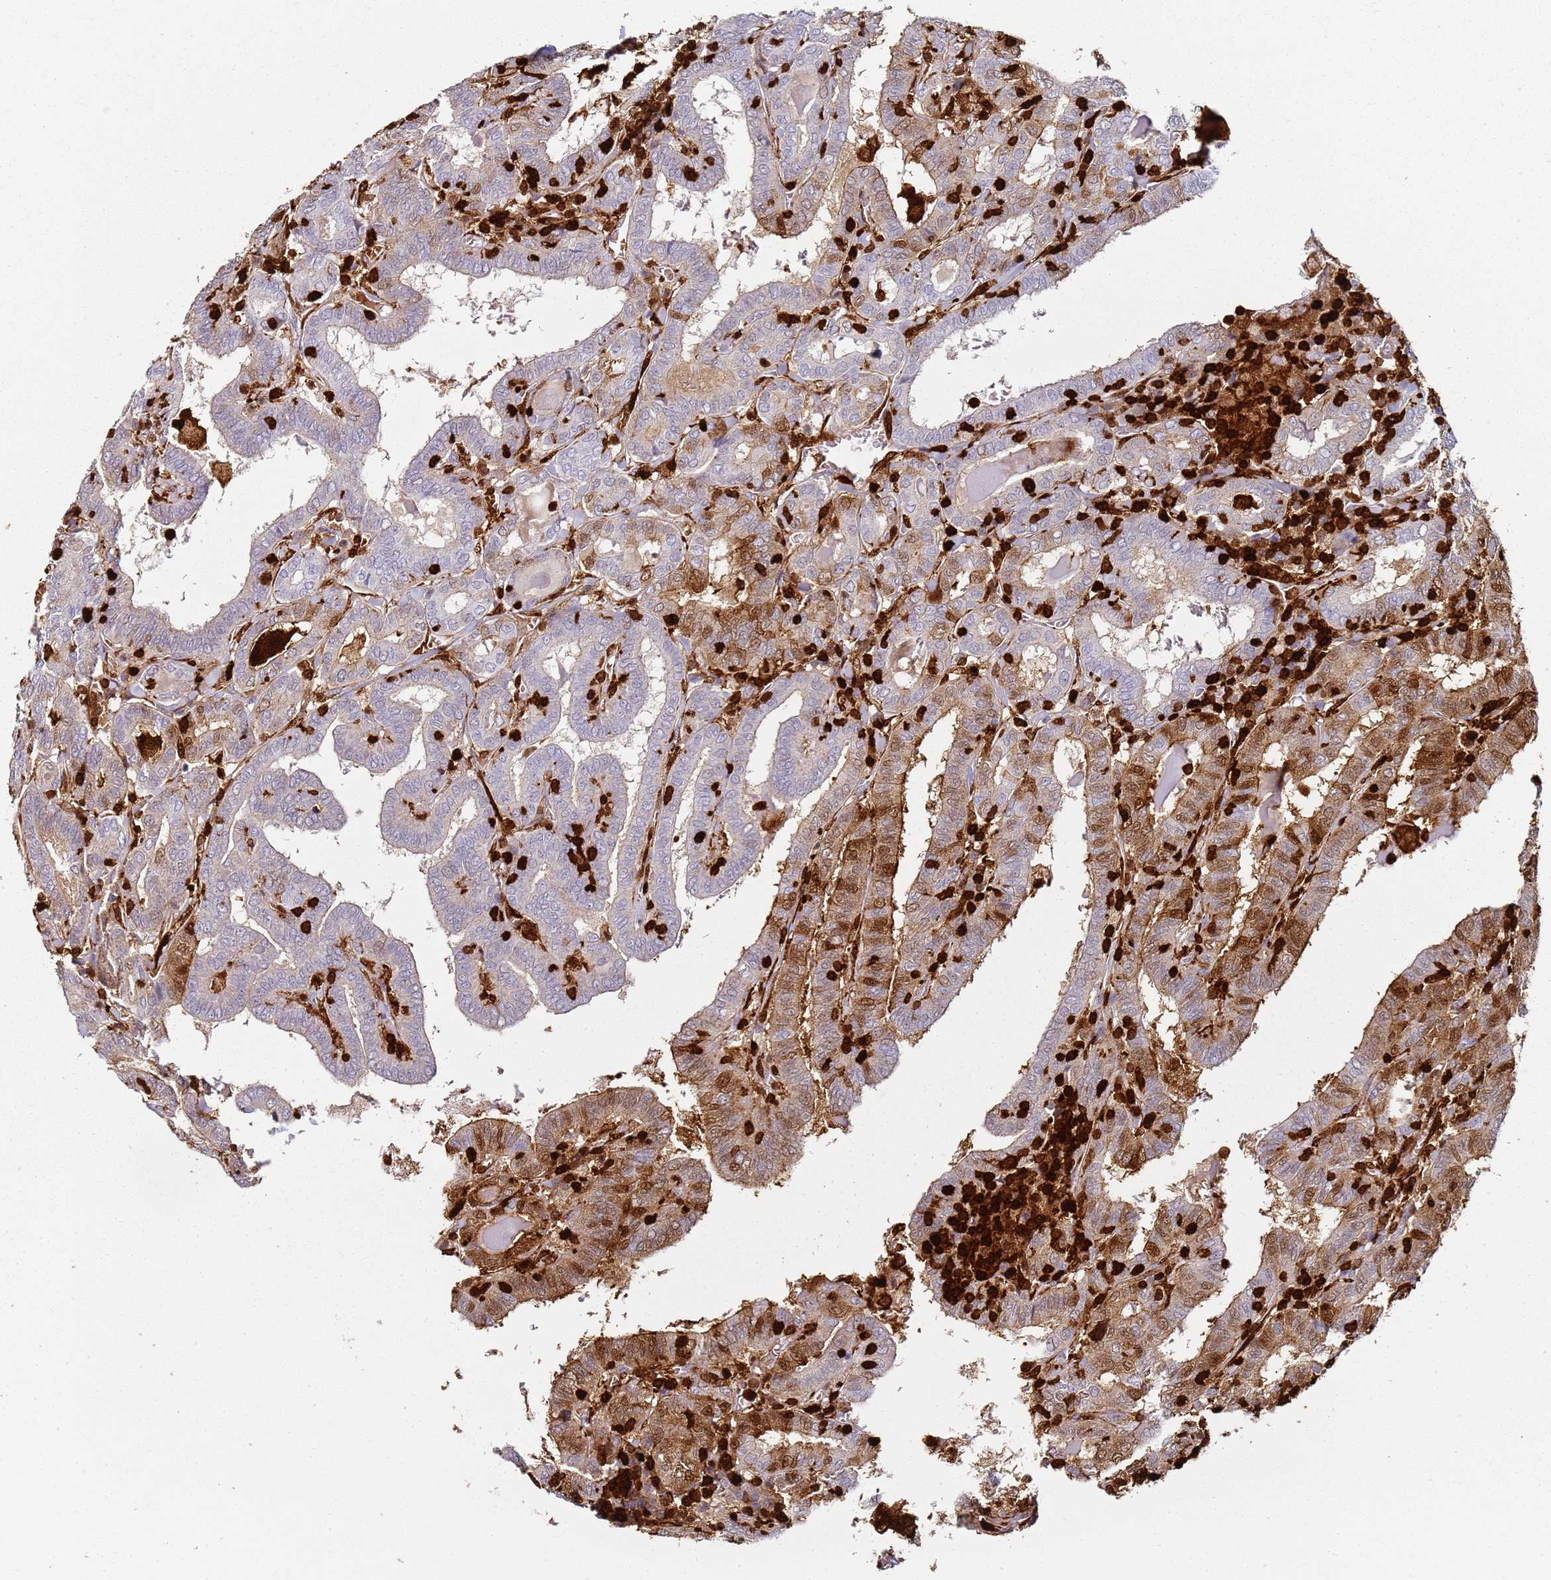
{"staining": {"intensity": "moderate", "quantity": "<25%", "location": "cytoplasmic/membranous,nuclear"}, "tissue": "thyroid cancer", "cell_type": "Tumor cells", "image_type": "cancer", "snomed": [{"axis": "morphology", "description": "Papillary adenocarcinoma, NOS"}, {"axis": "topography", "description": "Thyroid gland"}], "caption": "Immunohistochemical staining of human thyroid papillary adenocarcinoma displays low levels of moderate cytoplasmic/membranous and nuclear expression in about <25% of tumor cells.", "gene": "S100A4", "patient": {"sex": "female", "age": 72}}